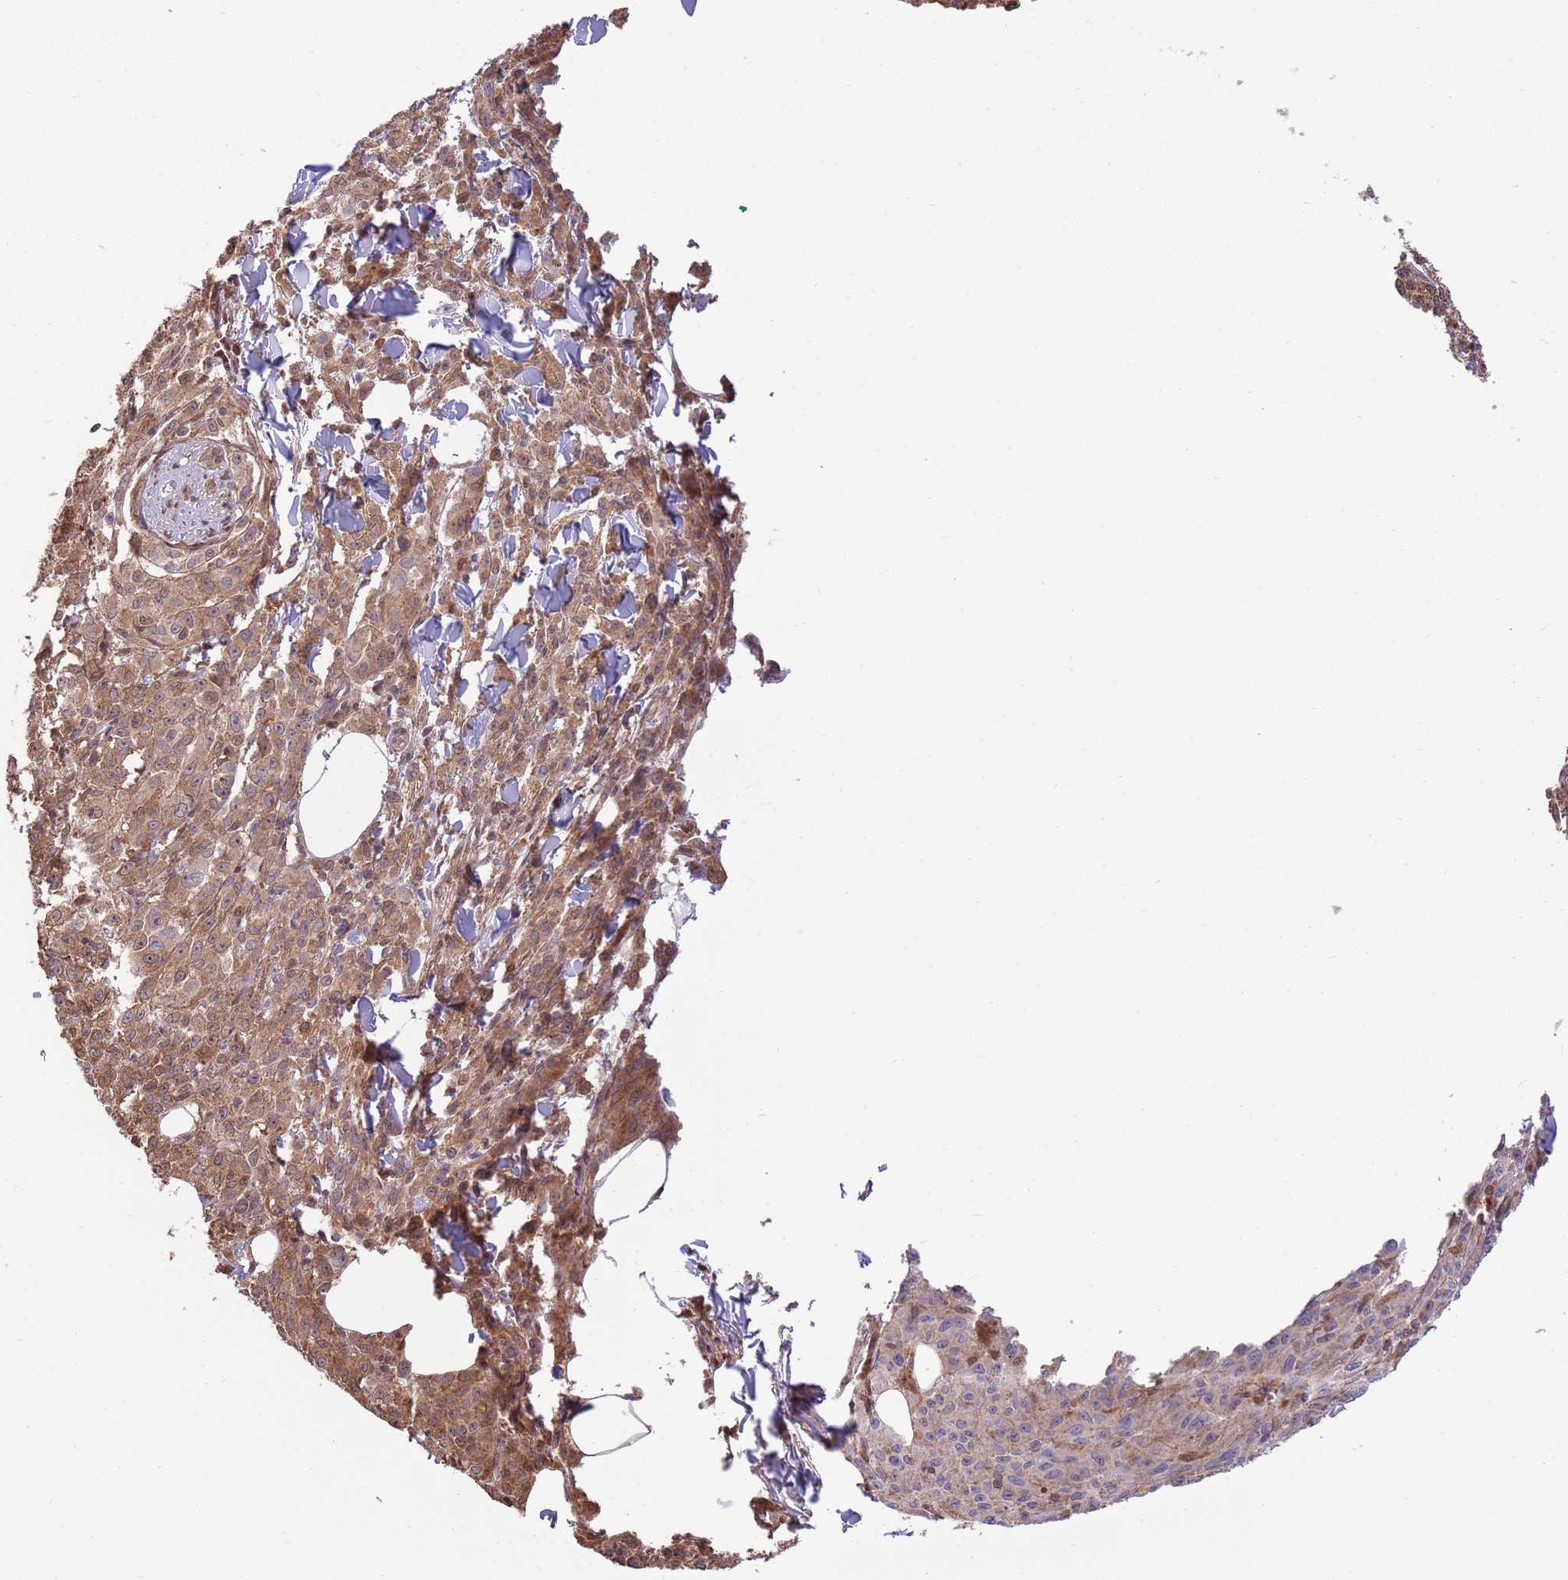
{"staining": {"intensity": "moderate", "quantity": "25%-75%", "location": "cytoplasmic/membranous"}, "tissue": "melanoma", "cell_type": "Tumor cells", "image_type": "cancer", "snomed": [{"axis": "morphology", "description": "Malignant melanoma, NOS"}, {"axis": "topography", "description": "Skin"}], "caption": "Human melanoma stained for a protein (brown) shows moderate cytoplasmic/membranous positive positivity in about 25%-75% of tumor cells.", "gene": "NSFL1C", "patient": {"sex": "female", "age": 52}}